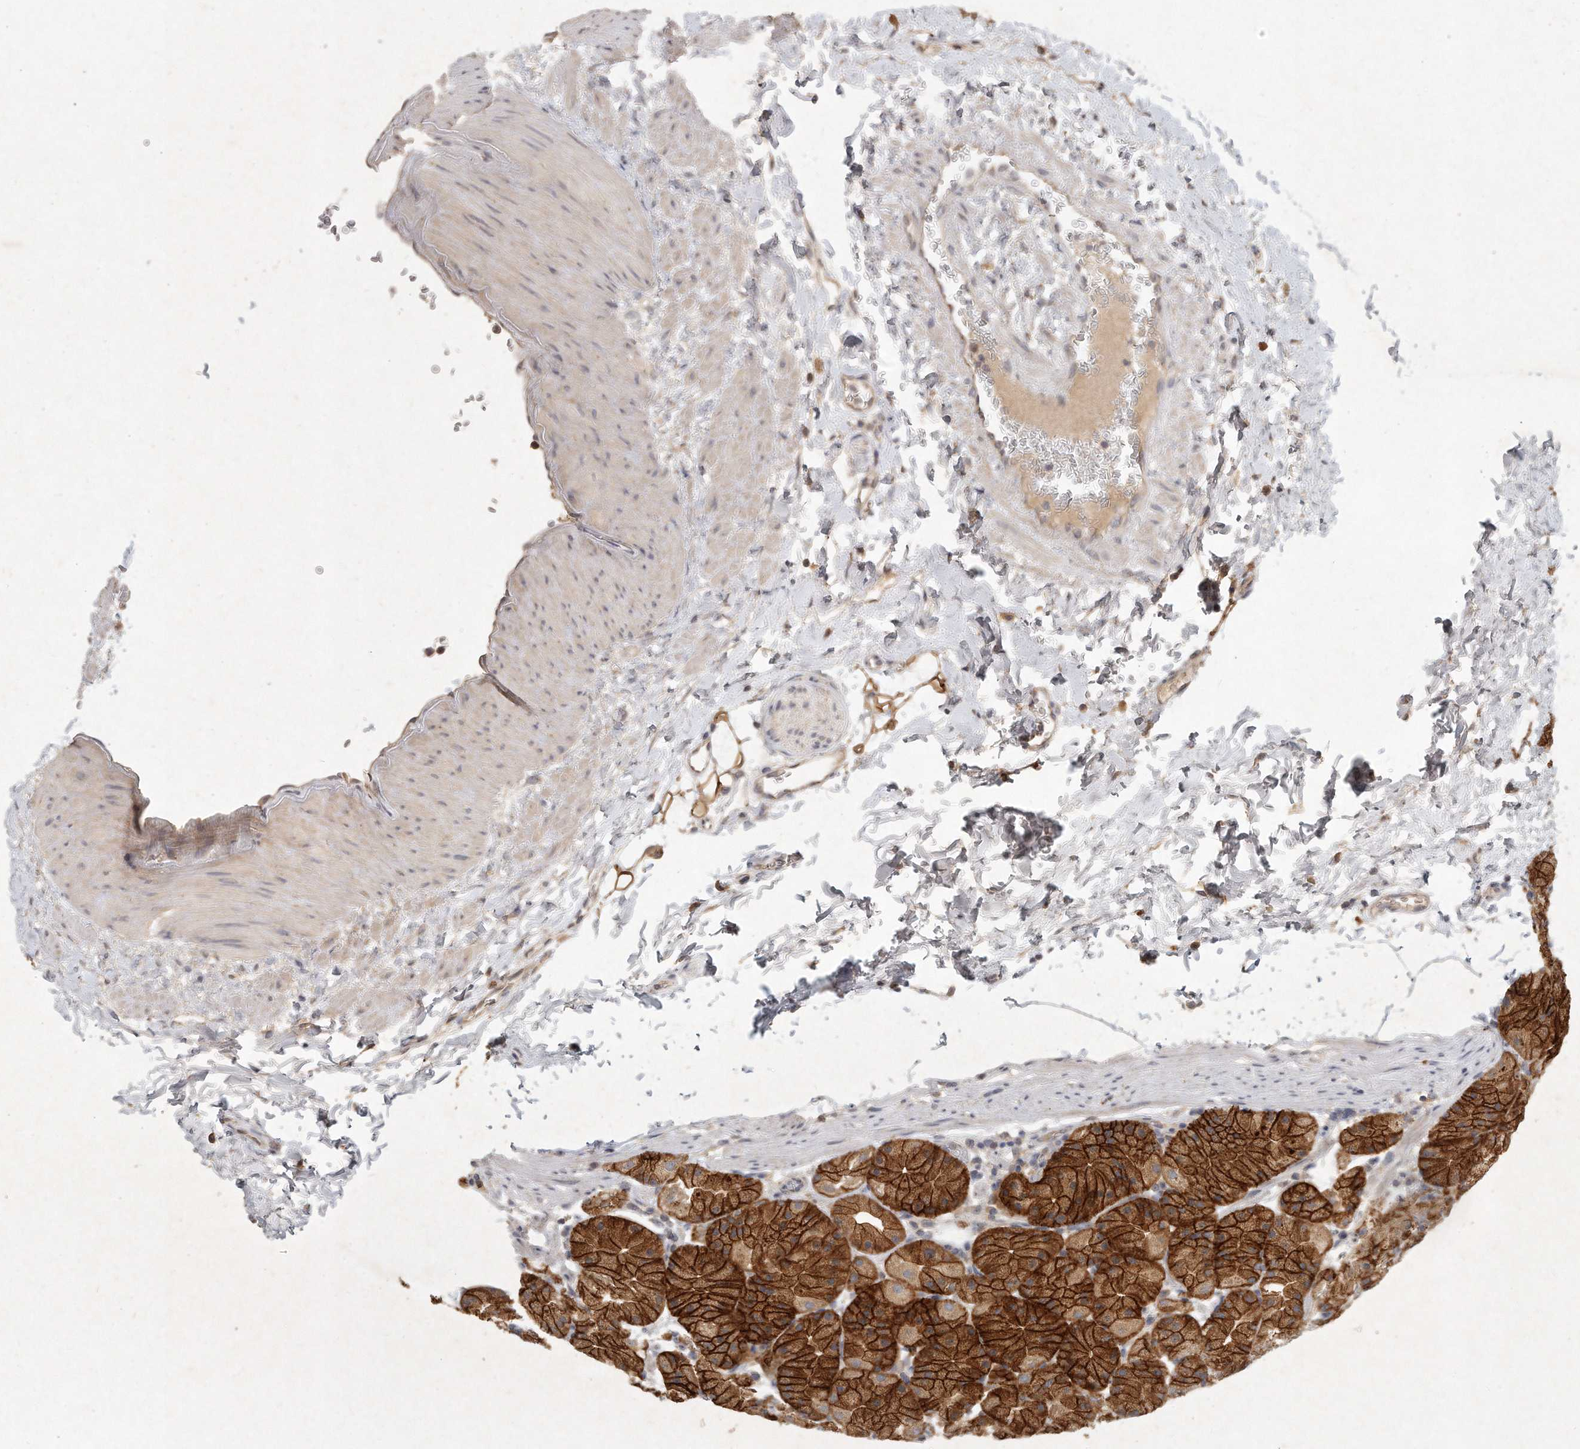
{"staining": {"intensity": "strong", "quantity": ">75%", "location": "cytoplasmic/membranous"}, "tissue": "stomach", "cell_type": "Glandular cells", "image_type": "normal", "snomed": [{"axis": "morphology", "description": "Normal tissue, NOS"}, {"axis": "topography", "description": "Stomach, upper"}, {"axis": "topography", "description": "Stomach"}], "caption": "Strong cytoplasmic/membranous protein expression is present in approximately >75% of glandular cells in stomach. Ihc stains the protein in brown and the nuclei are stained blue.", "gene": "LGALS8", "patient": {"sex": "male", "age": 48}}